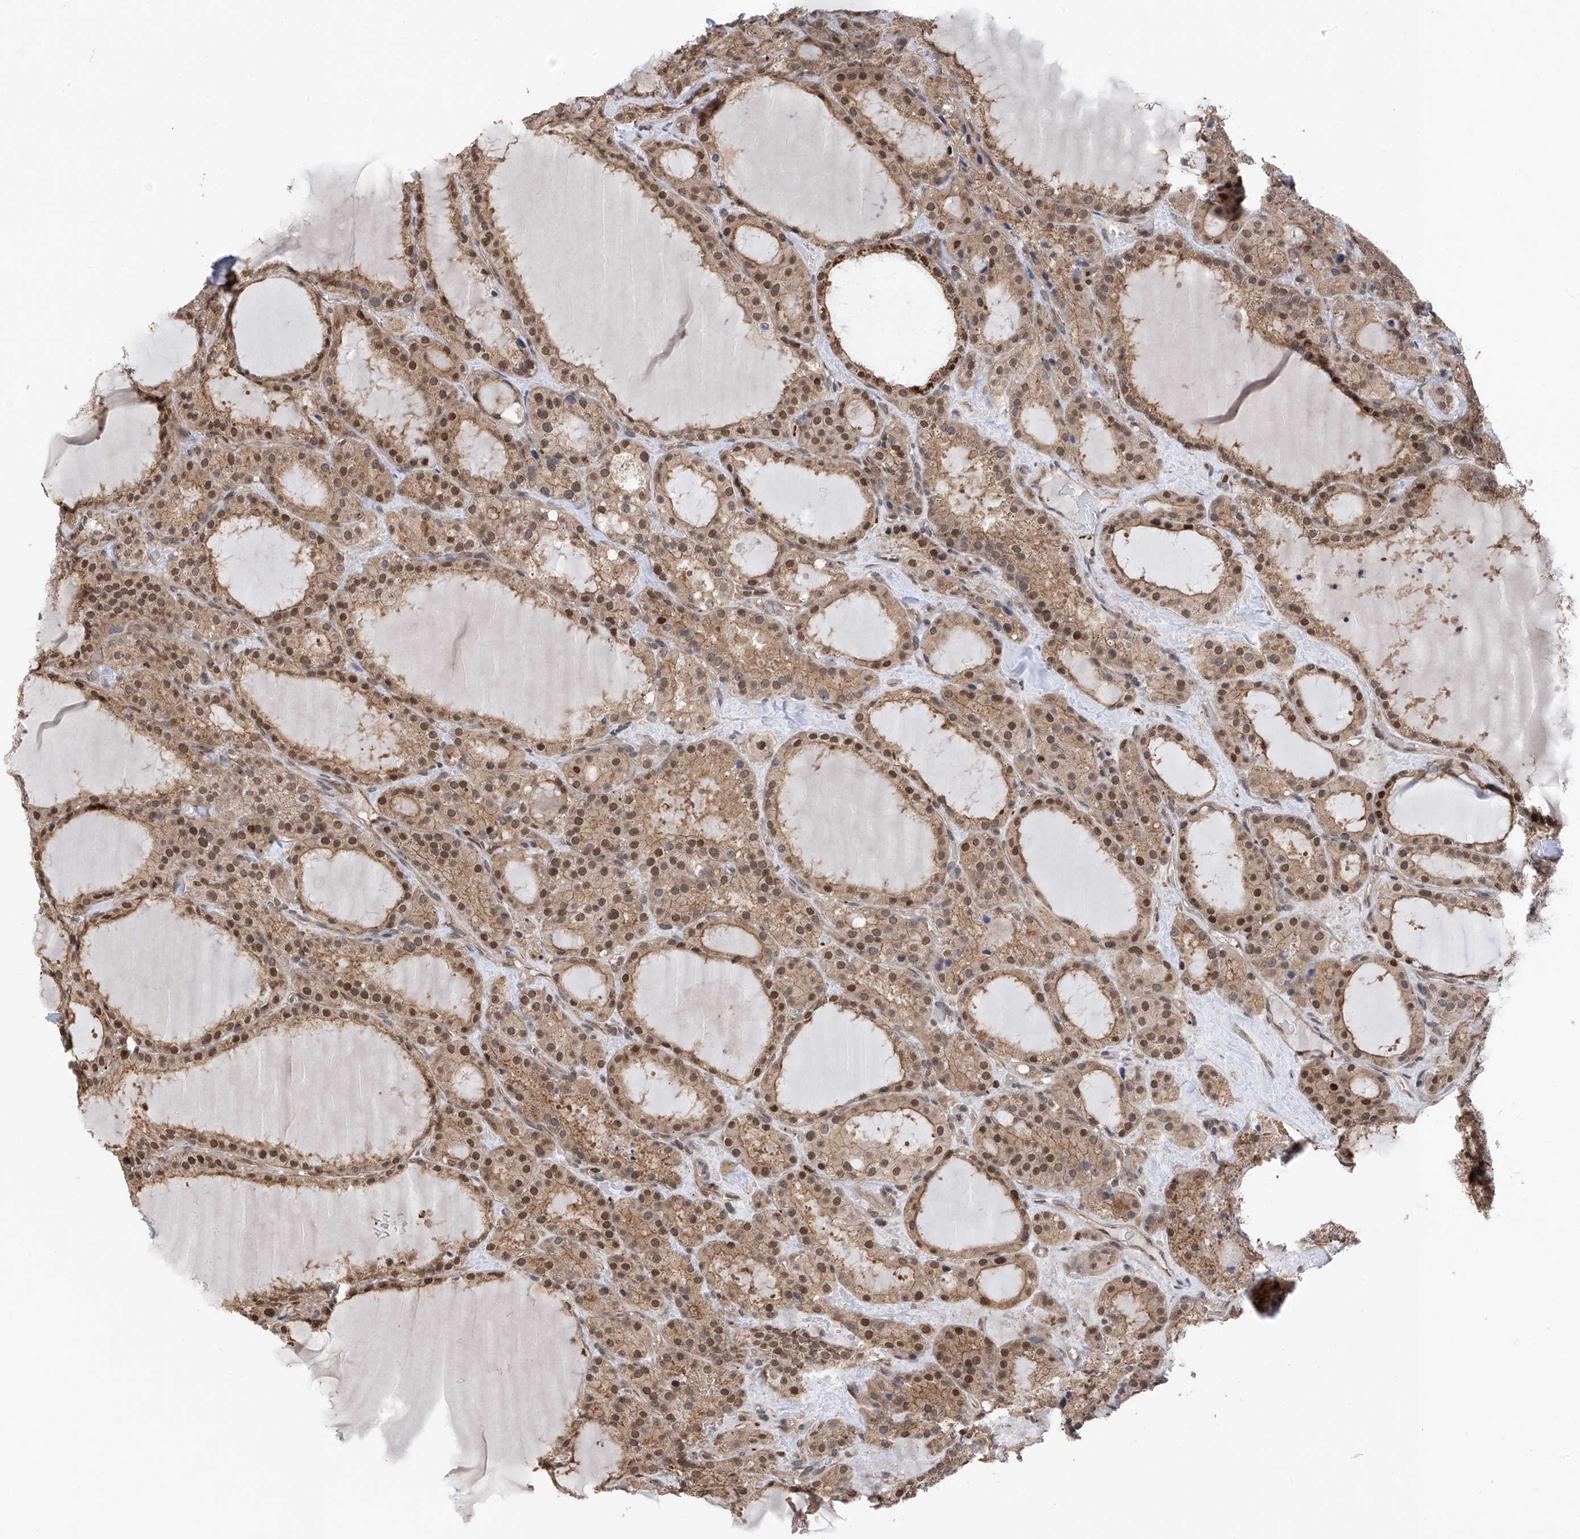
{"staining": {"intensity": "moderate", "quantity": ">75%", "location": "cytoplasmic/membranous,nuclear"}, "tissue": "thyroid cancer", "cell_type": "Tumor cells", "image_type": "cancer", "snomed": [{"axis": "morphology", "description": "Papillary adenocarcinoma, NOS"}, {"axis": "topography", "description": "Thyroid gland"}], "caption": "Moderate cytoplasmic/membranous and nuclear positivity is seen in about >75% of tumor cells in papillary adenocarcinoma (thyroid).", "gene": "DNAJC9", "patient": {"sex": "male", "age": 77}}